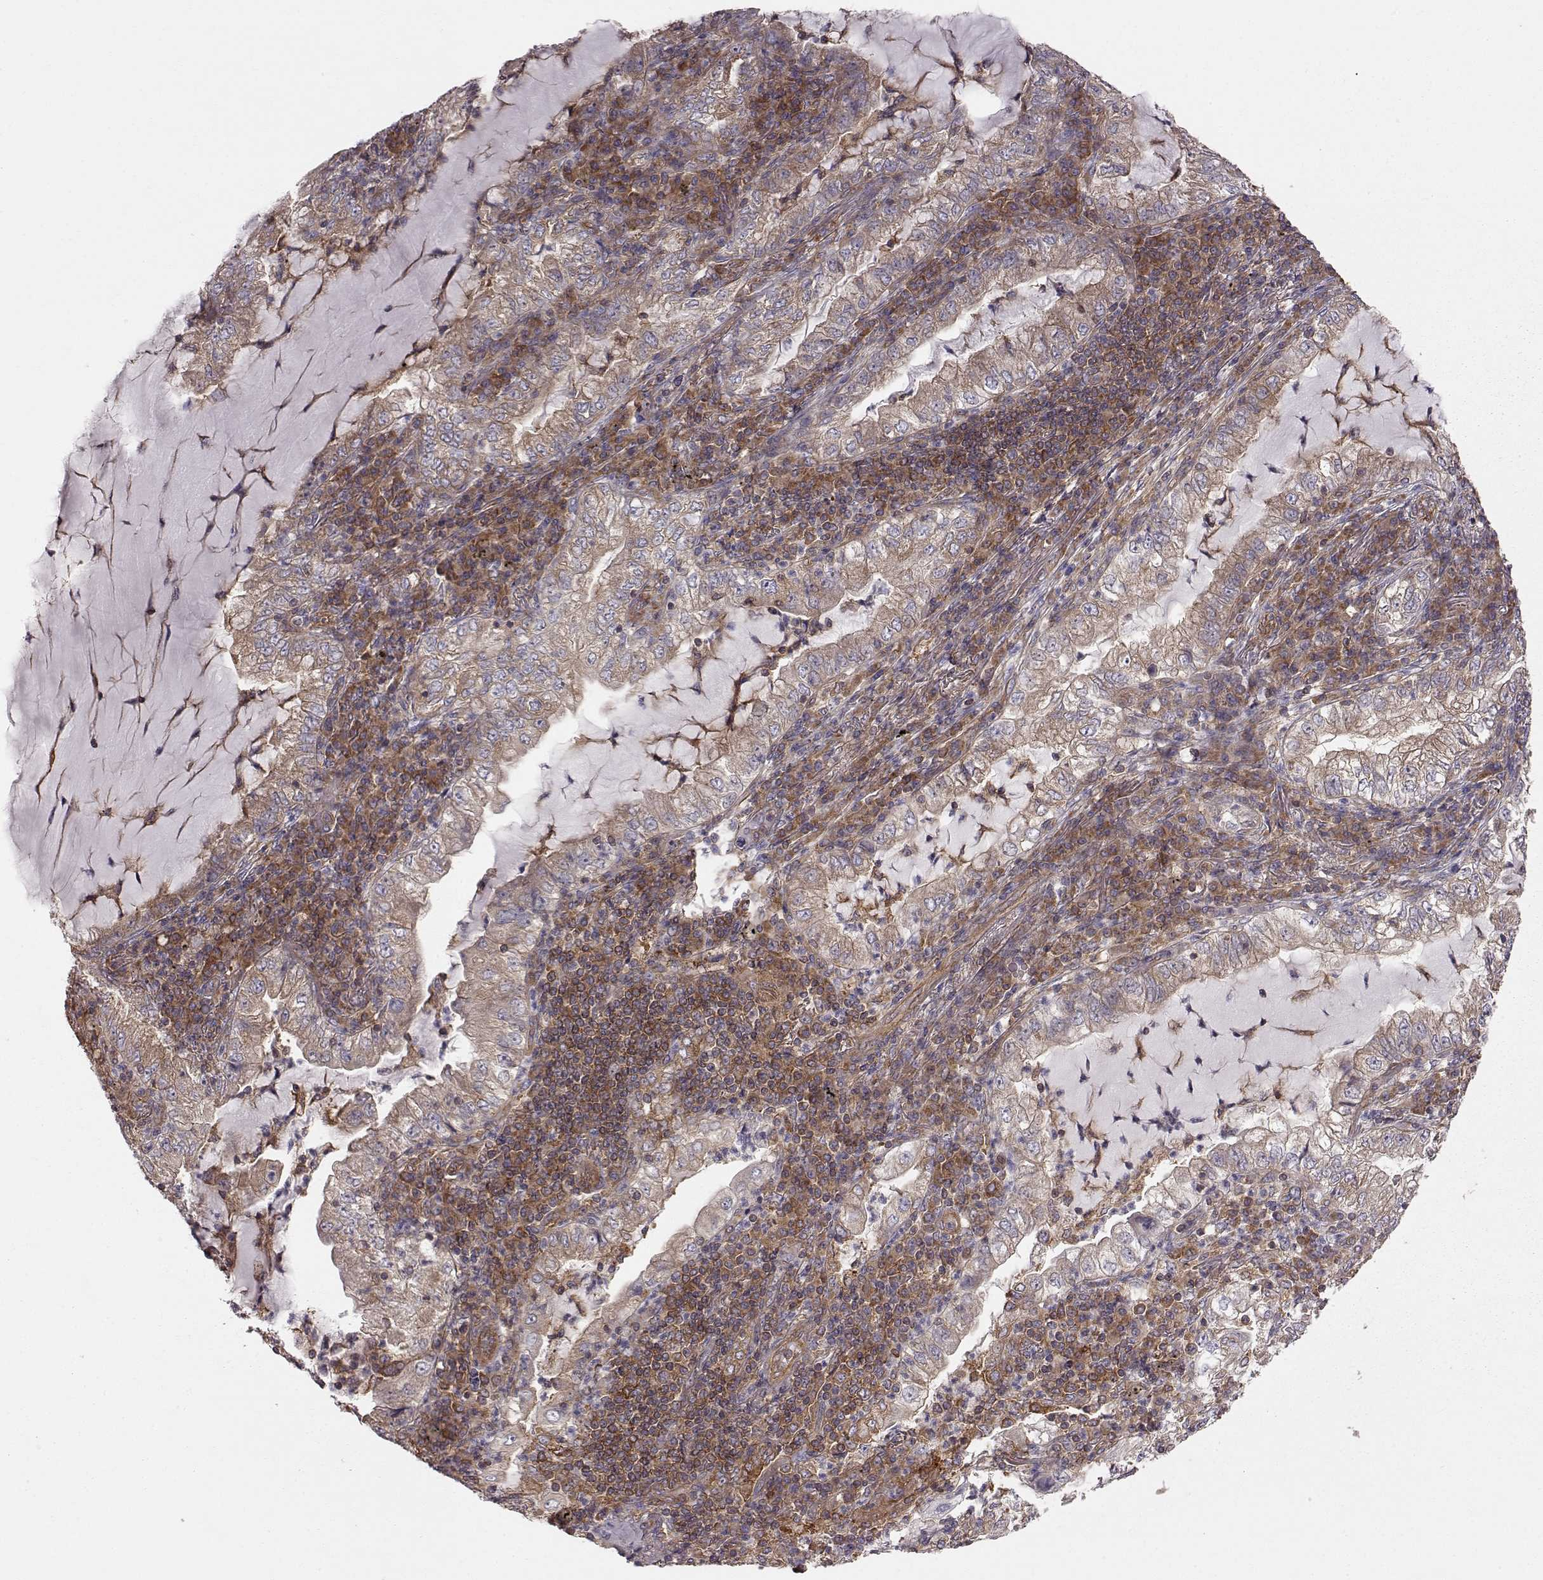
{"staining": {"intensity": "moderate", "quantity": ">75%", "location": "cytoplasmic/membranous"}, "tissue": "lung cancer", "cell_type": "Tumor cells", "image_type": "cancer", "snomed": [{"axis": "morphology", "description": "Adenocarcinoma, NOS"}, {"axis": "topography", "description": "Lung"}], "caption": "Protein expression analysis of human lung cancer (adenocarcinoma) reveals moderate cytoplasmic/membranous positivity in about >75% of tumor cells.", "gene": "RABGAP1", "patient": {"sex": "female", "age": 73}}